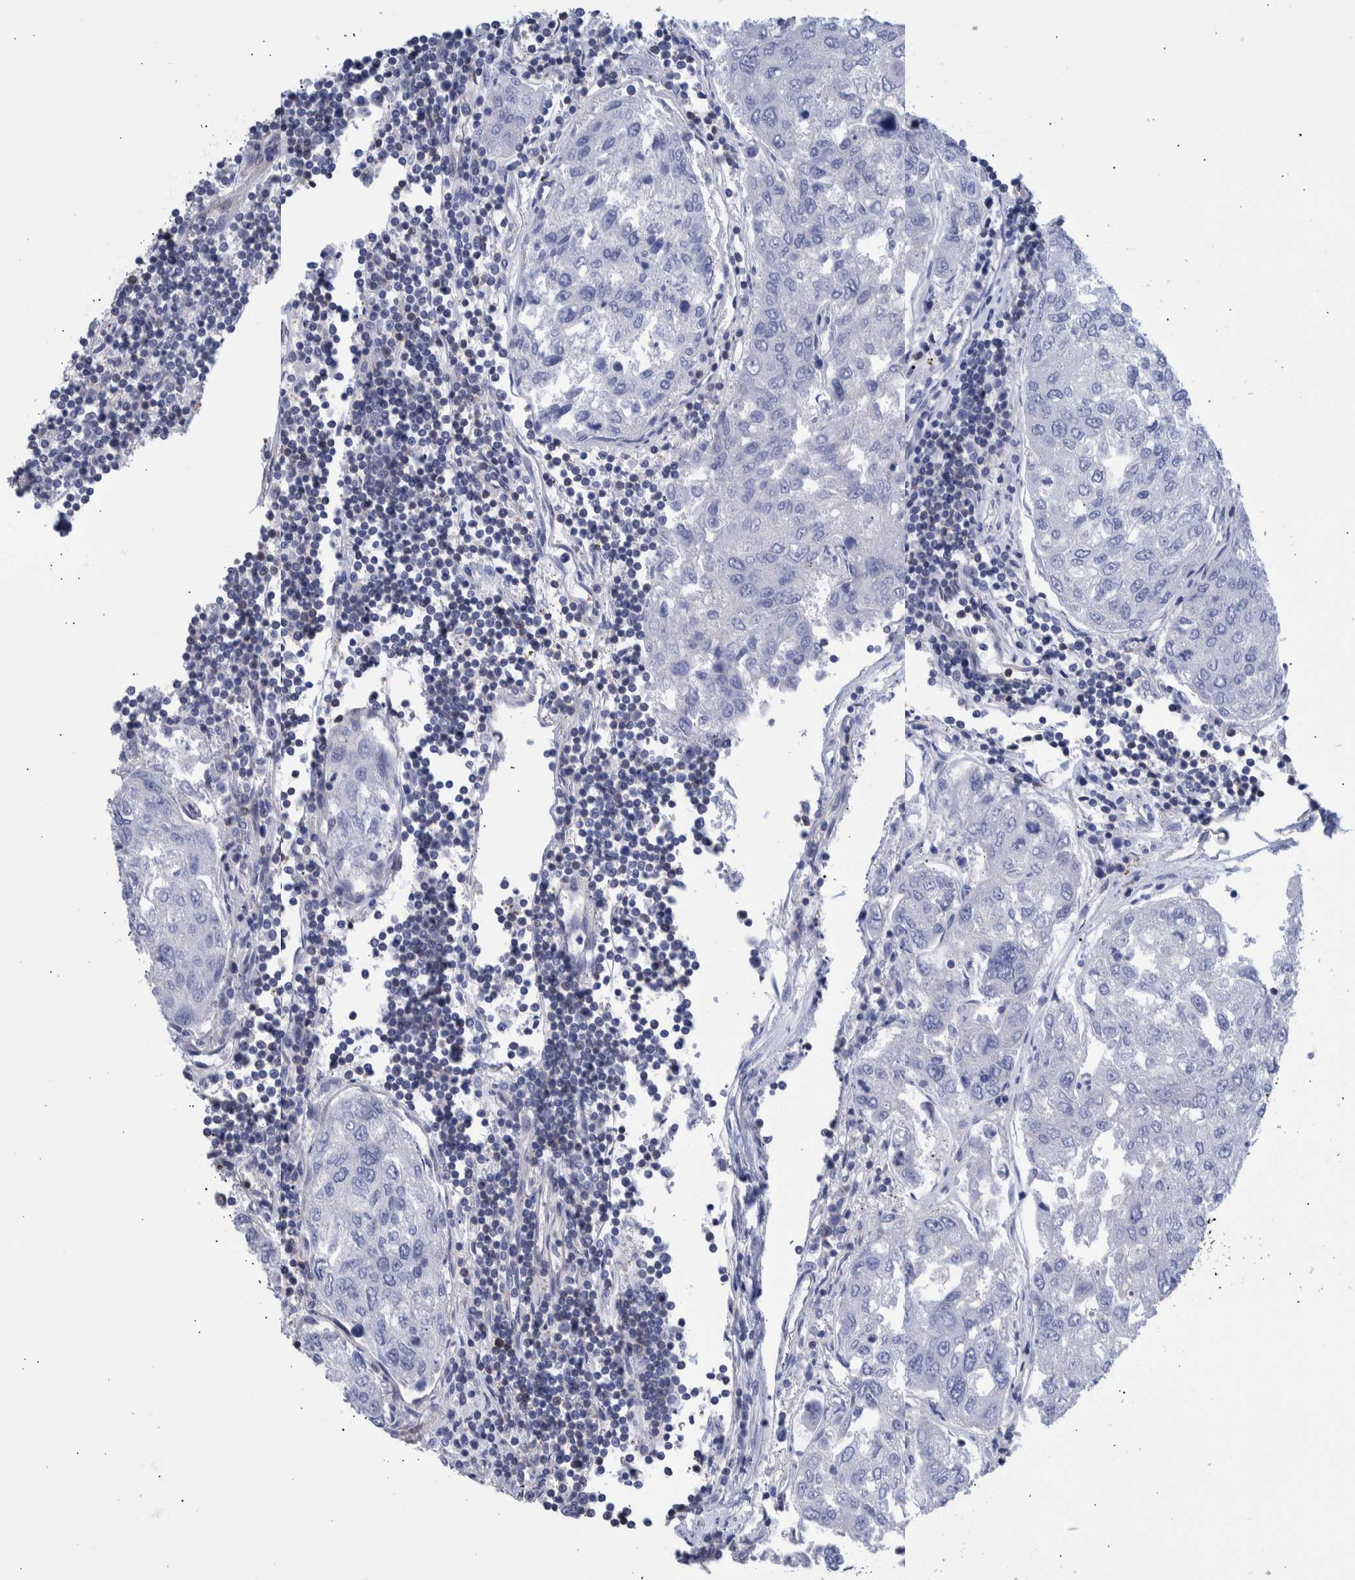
{"staining": {"intensity": "negative", "quantity": "none", "location": "none"}, "tissue": "urothelial cancer", "cell_type": "Tumor cells", "image_type": "cancer", "snomed": [{"axis": "morphology", "description": "Urothelial carcinoma, High grade"}, {"axis": "topography", "description": "Lymph node"}, {"axis": "topography", "description": "Urinary bladder"}], "caption": "The histopathology image displays no significant expression in tumor cells of urothelial cancer.", "gene": "PPP3CC", "patient": {"sex": "male", "age": 51}}